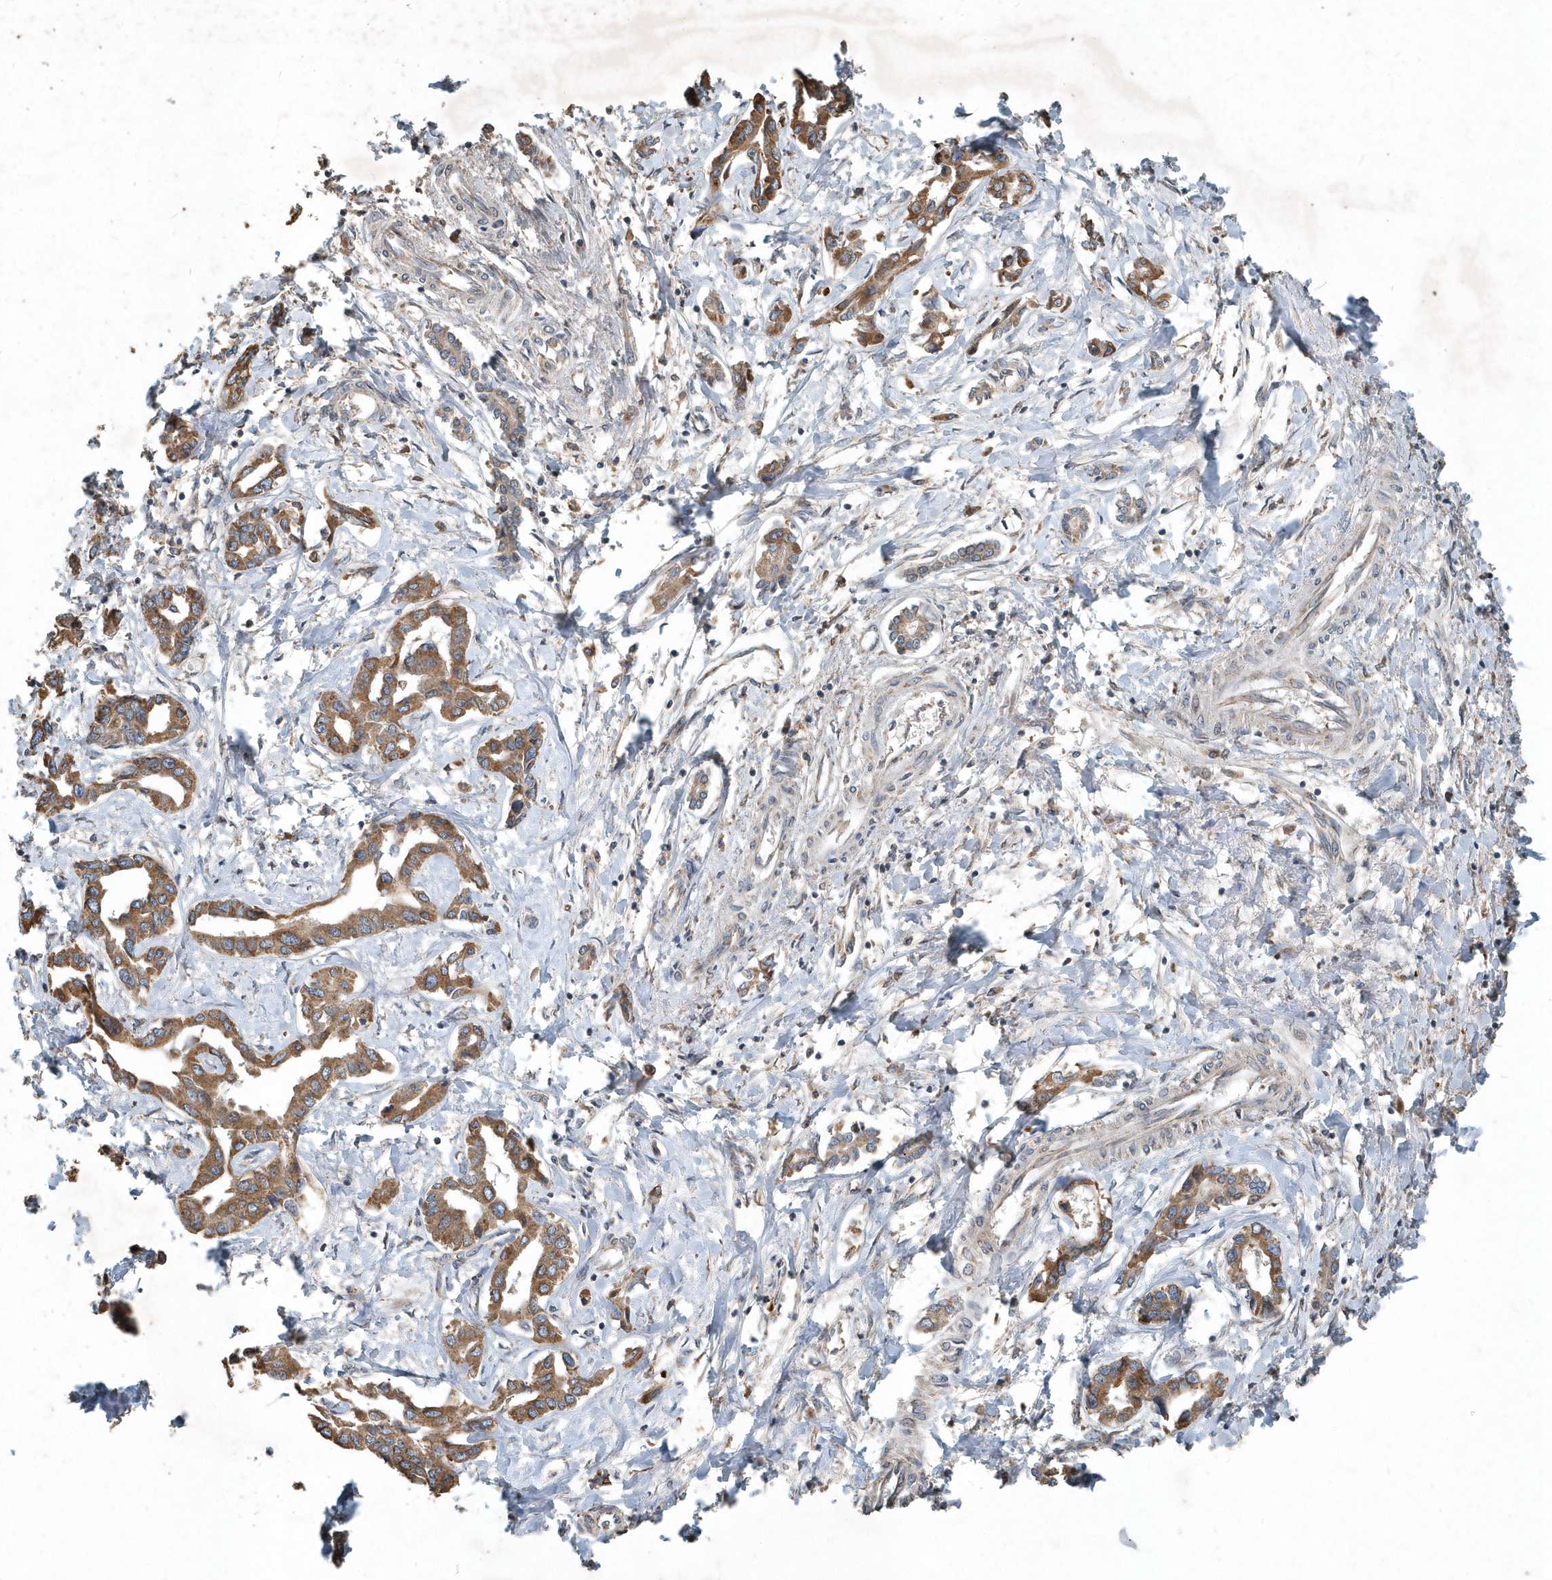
{"staining": {"intensity": "moderate", "quantity": ">75%", "location": "cytoplasmic/membranous"}, "tissue": "liver cancer", "cell_type": "Tumor cells", "image_type": "cancer", "snomed": [{"axis": "morphology", "description": "Cholangiocarcinoma"}, {"axis": "topography", "description": "Liver"}], "caption": "Human cholangiocarcinoma (liver) stained with a protein marker shows moderate staining in tumor cells.", "gene": "SCFD2", "patient": {"sex": "male", "age": 59}}